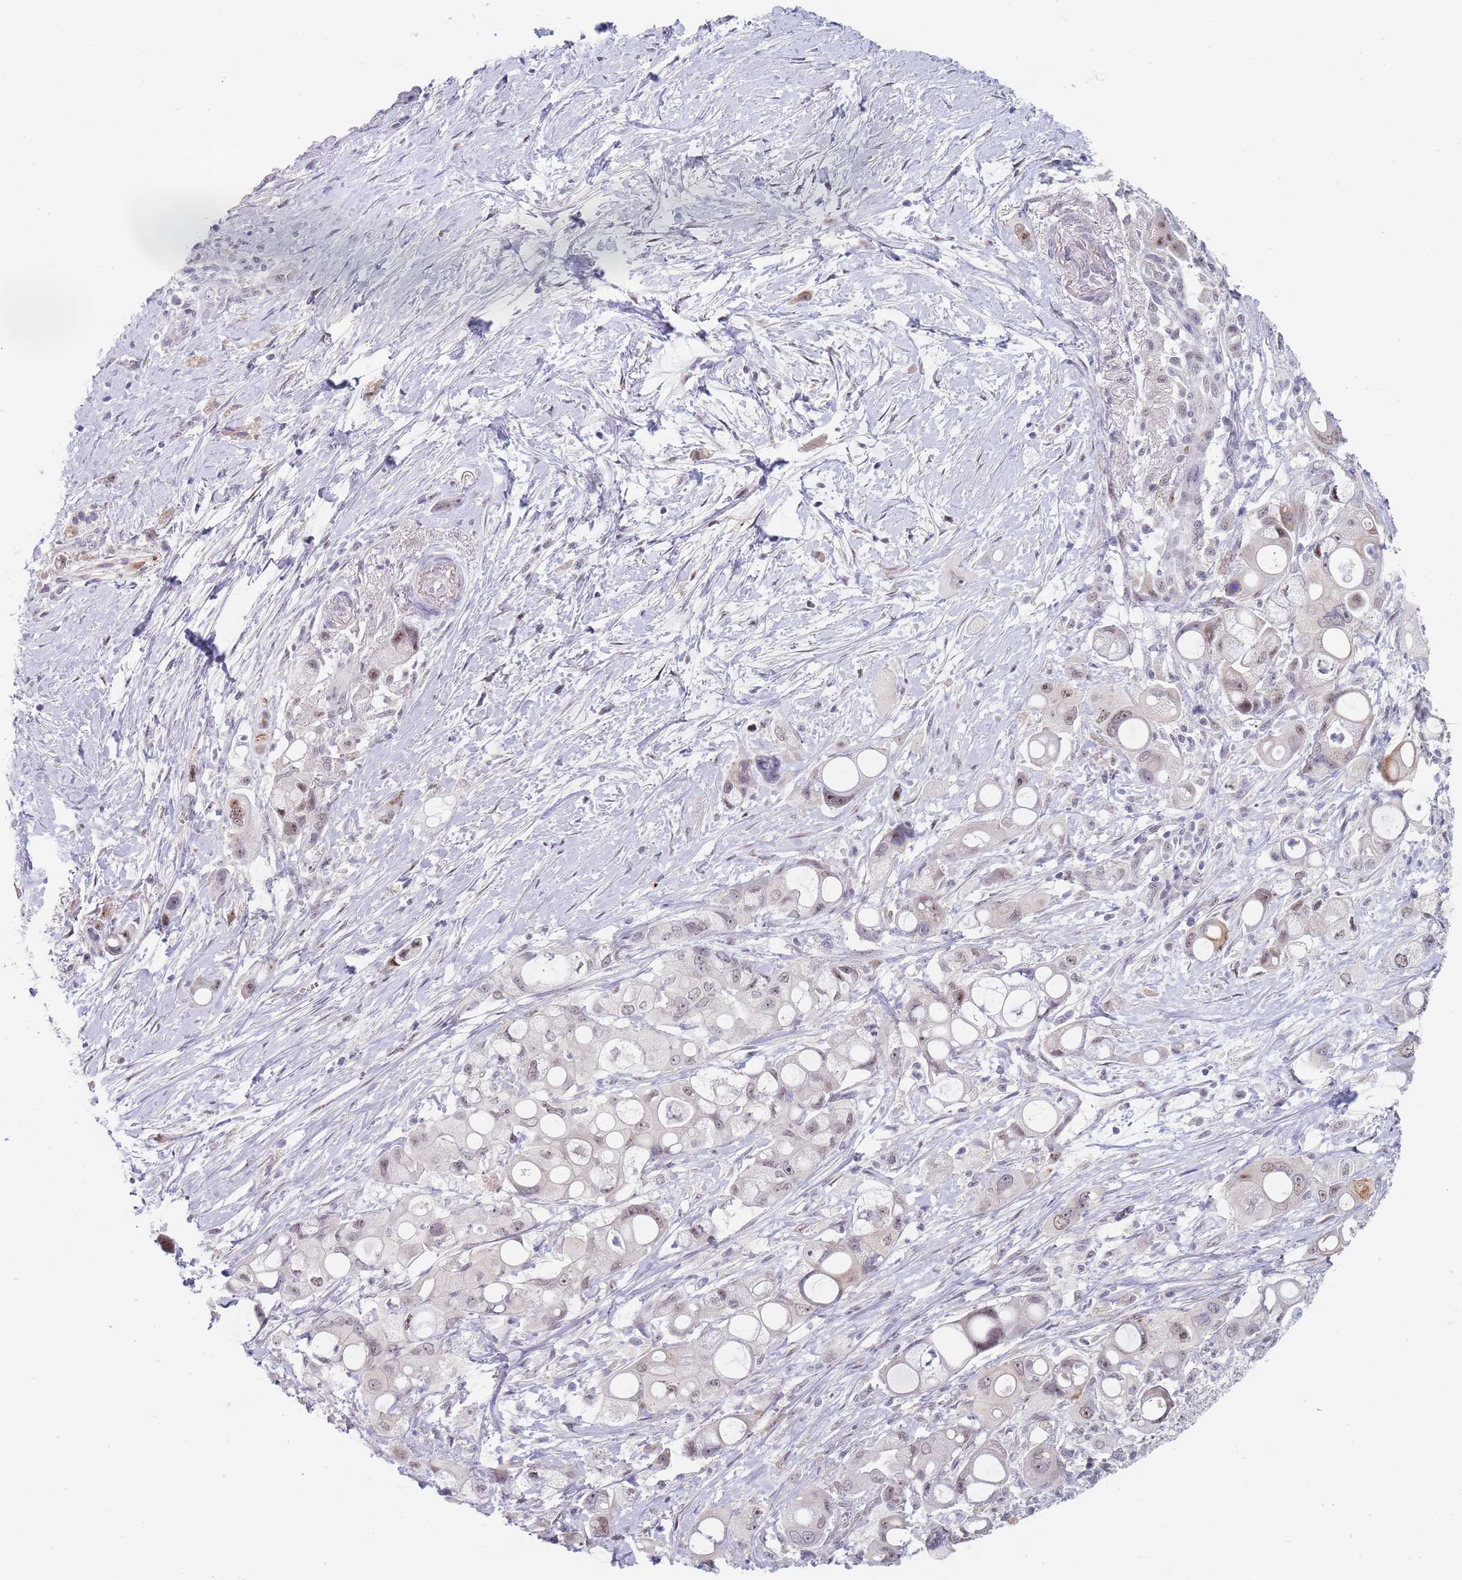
{"staining": {"intensity": "weak", "quantity": "<25%", "location": "nuclear"}, "tissue": "pancreatic cancer", "cell_type": "Tumor cells", "image_type": "cancer", "snomed": [{"axis": "morphology", "description": "Adenocarcinoma, NOS"}, {"axis": "topography", "description": "Pancreas"}], "caption": "Tumor cells are negative for protein expression in human adenocarcinoma (pancreatic).", "gene": "PLCL2", "patient": {"sex": "male", "age": 68}}